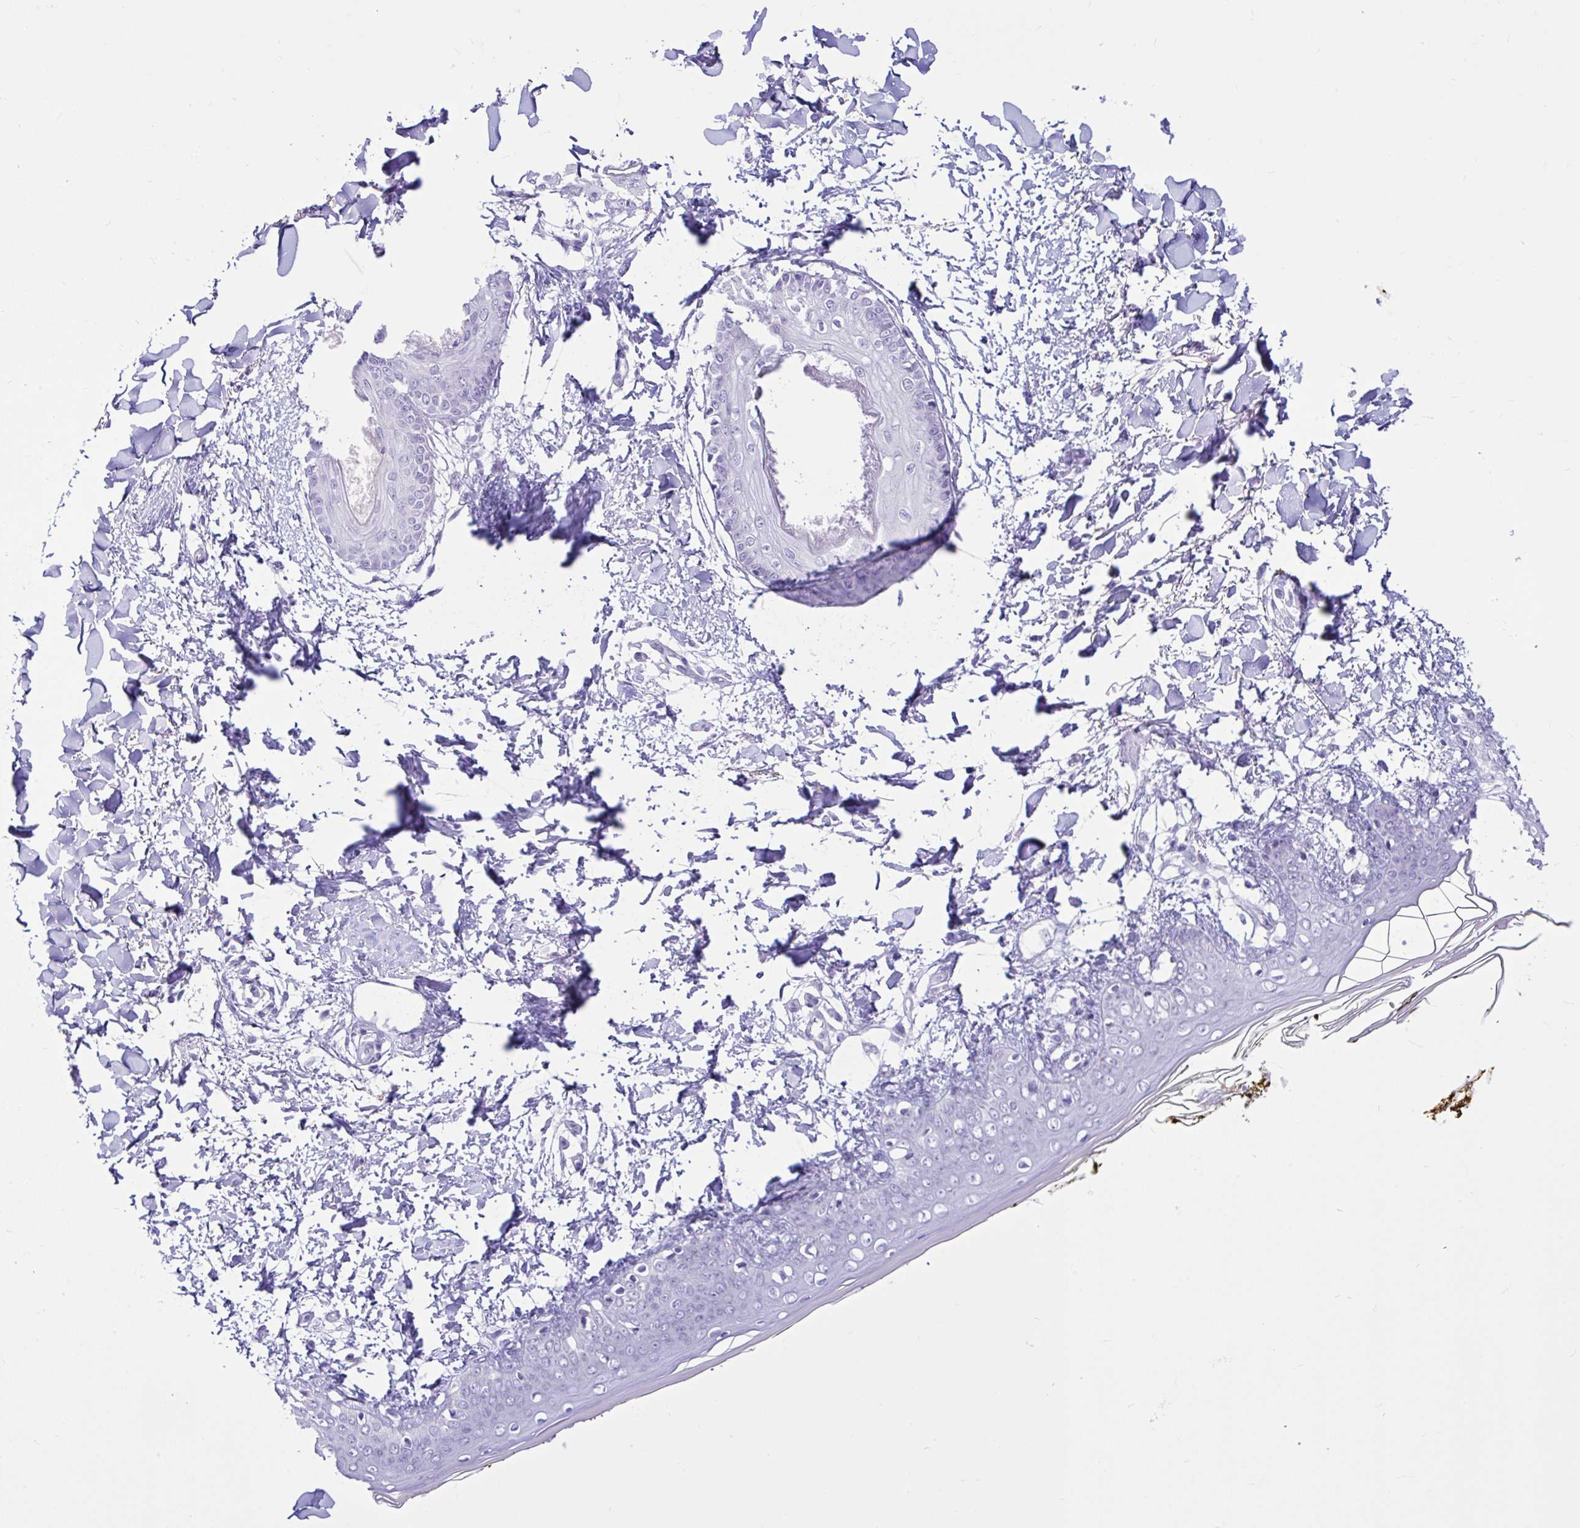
{"staining": {"intensity": "negative", "quantity": "none", "location": "none"}, "tissue": "skin", "cell_type": "Fibroblasts", "image_type": "normal", "snomed": [{"axis": "morphology", "description": "Normal tissue, NOS"}, {"axis": "topography", "description": "Skin"}], "caption": "Photomicrograph shows no protein expression in fibroblasts of unremarkable skin. (DAB immunohistochemistry (IHC) with hematoxylin counter stain).", "gene": "CYP19A1", "patient": {"sex": "female", "age": 34}}